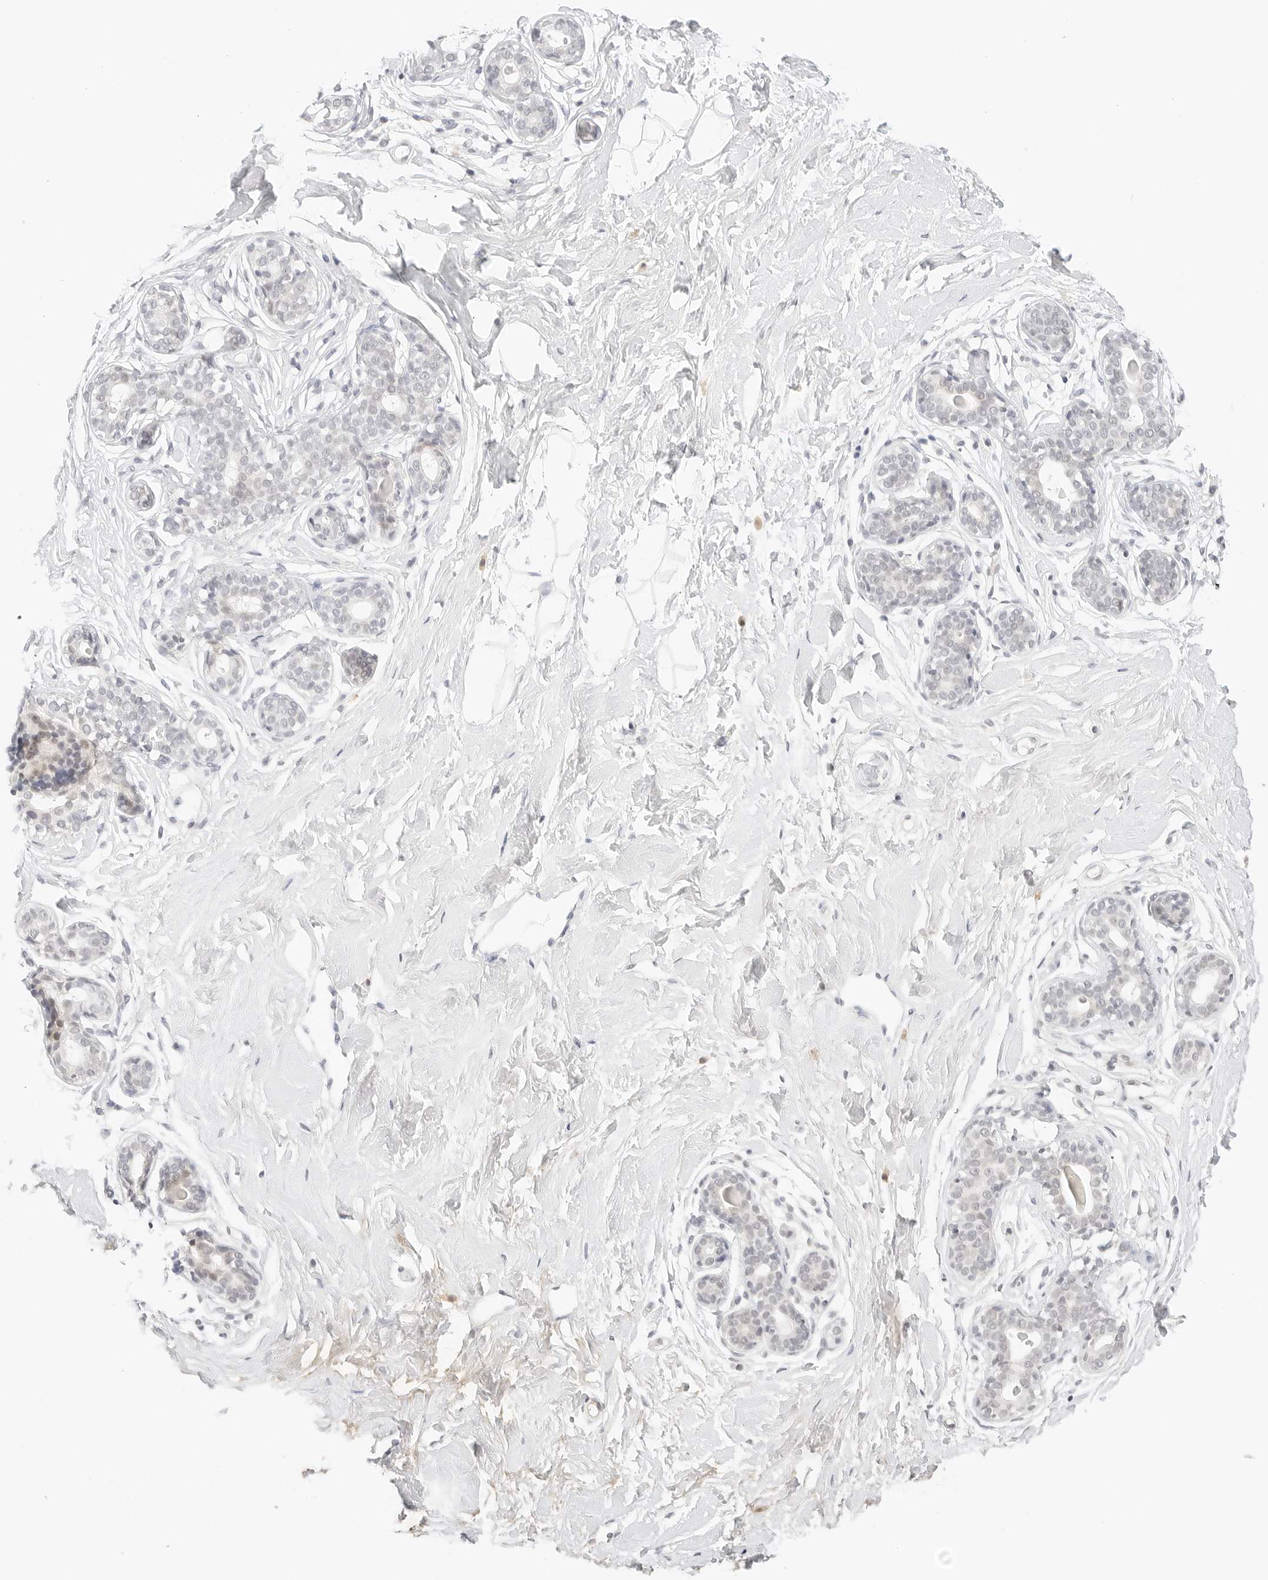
{"staining": {"intensity": "negative", "quantity": "none", "location": "none"}, "tissue": "breast", "cell_type": "Adipocytes", "image_type": "normal", "snomed": [{"axis": "morphology", "description": "Normal tissue, NOS"}, {"axis": "morphology", "description": "Adenoma, NOS"}, {"axis": "topography", "description": "Breast"}], "caption": "A high-resolution image shows immunohistochemistry (IHC) staining of normal breast, which exhibits no significant expression in adipocytes.", "gene": "XKR4", "patient": {"sex": "female", "age": 23}}